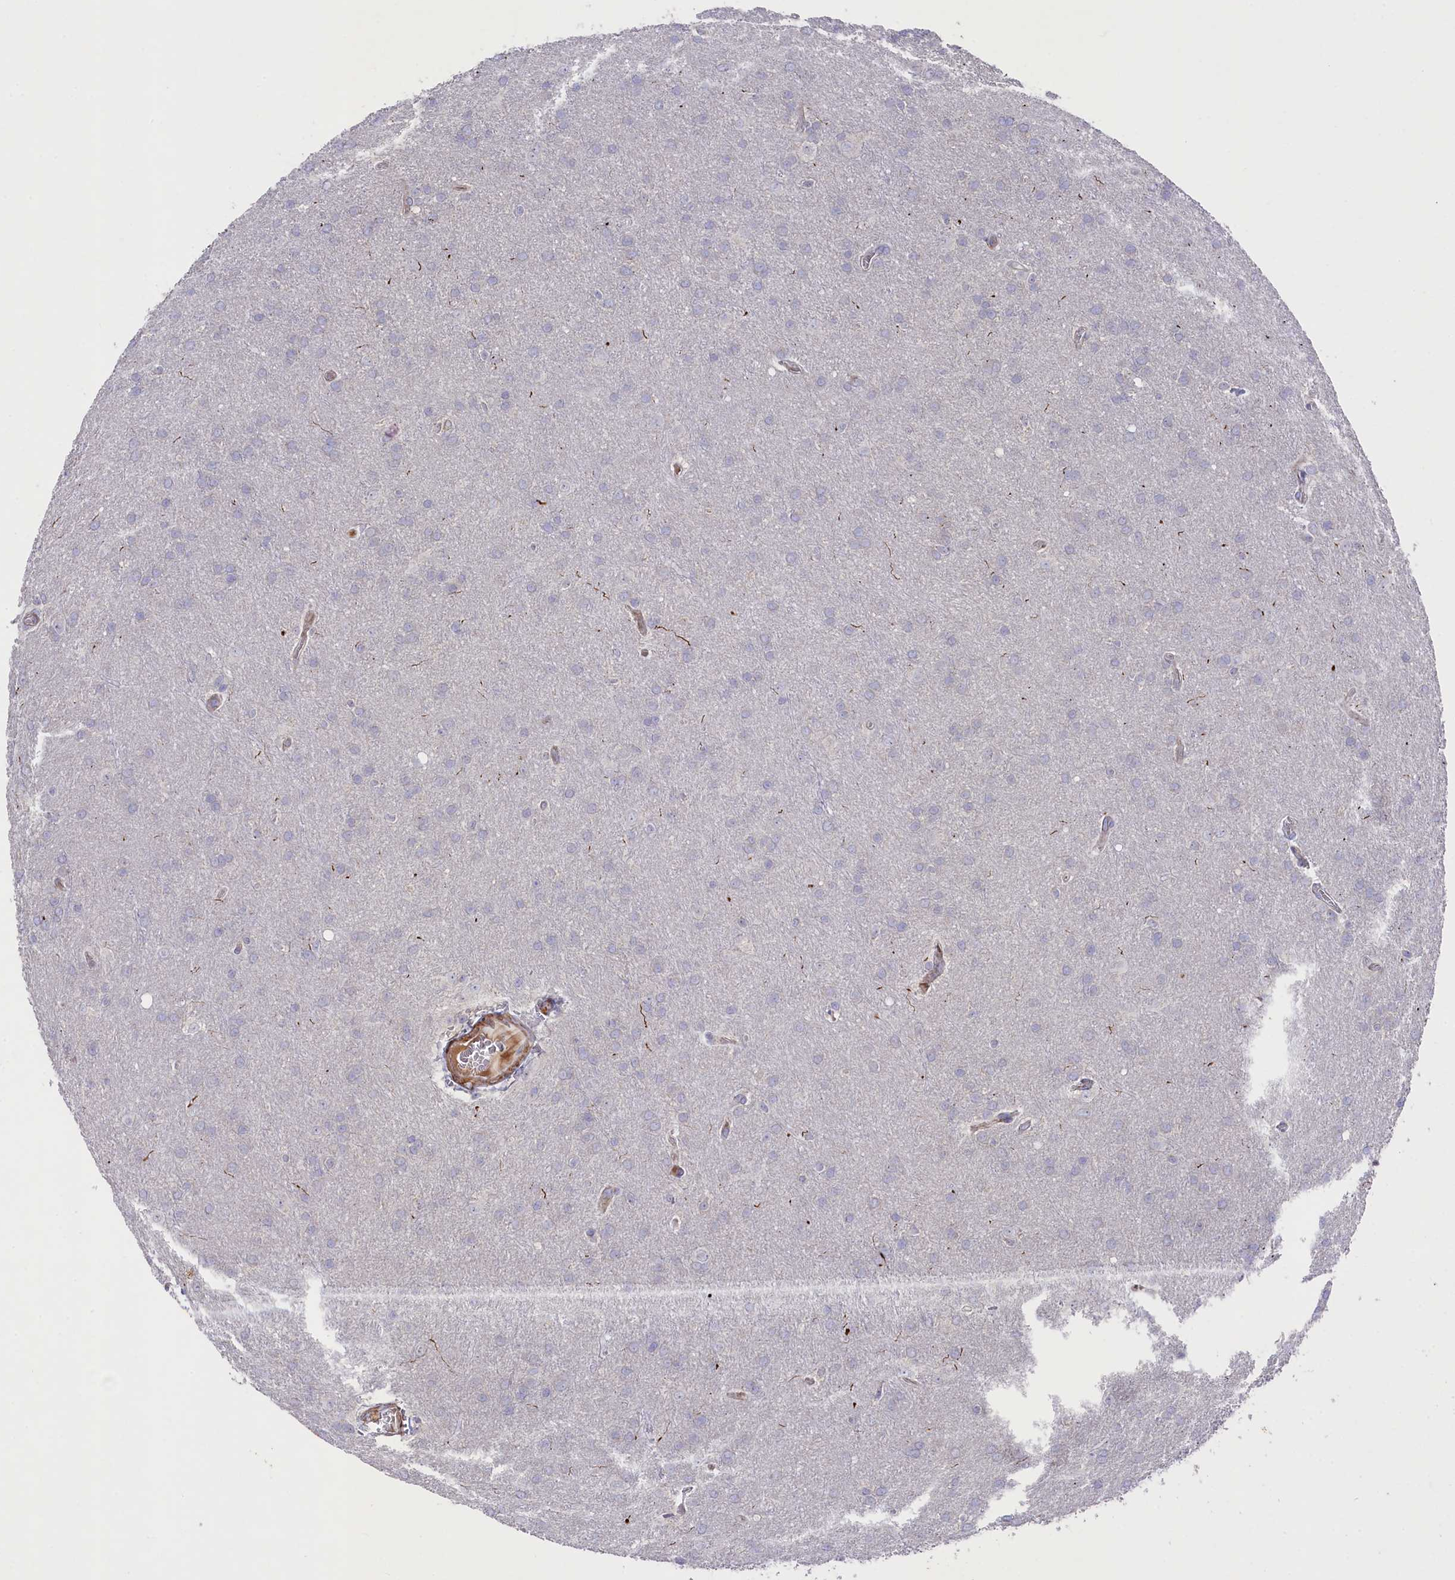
{"staining": {"intensity": "negative", "quantity": "none", "location": "none"}, "tissue": "glioma", "cell_type": "Tumor cells", "image_type": "cancer", "snomed": [{"axis": "morphology", "description": "Glioma, malignant, Low grade"}, {"axis": "topography", "description": "Brain"}], "caption": "Glioma was stained to show a protein in brown. There is no significant positivity in tumor cells. (Stains: DAB (3,3'-diaminobenzidine) immunohistochemistry (IHC) with hematoxylin counter stain, Microscopy: brightfield microscopy at high magnification).", "gene": "RAPSN", "patient": {"sex": "female", "age": 32}}